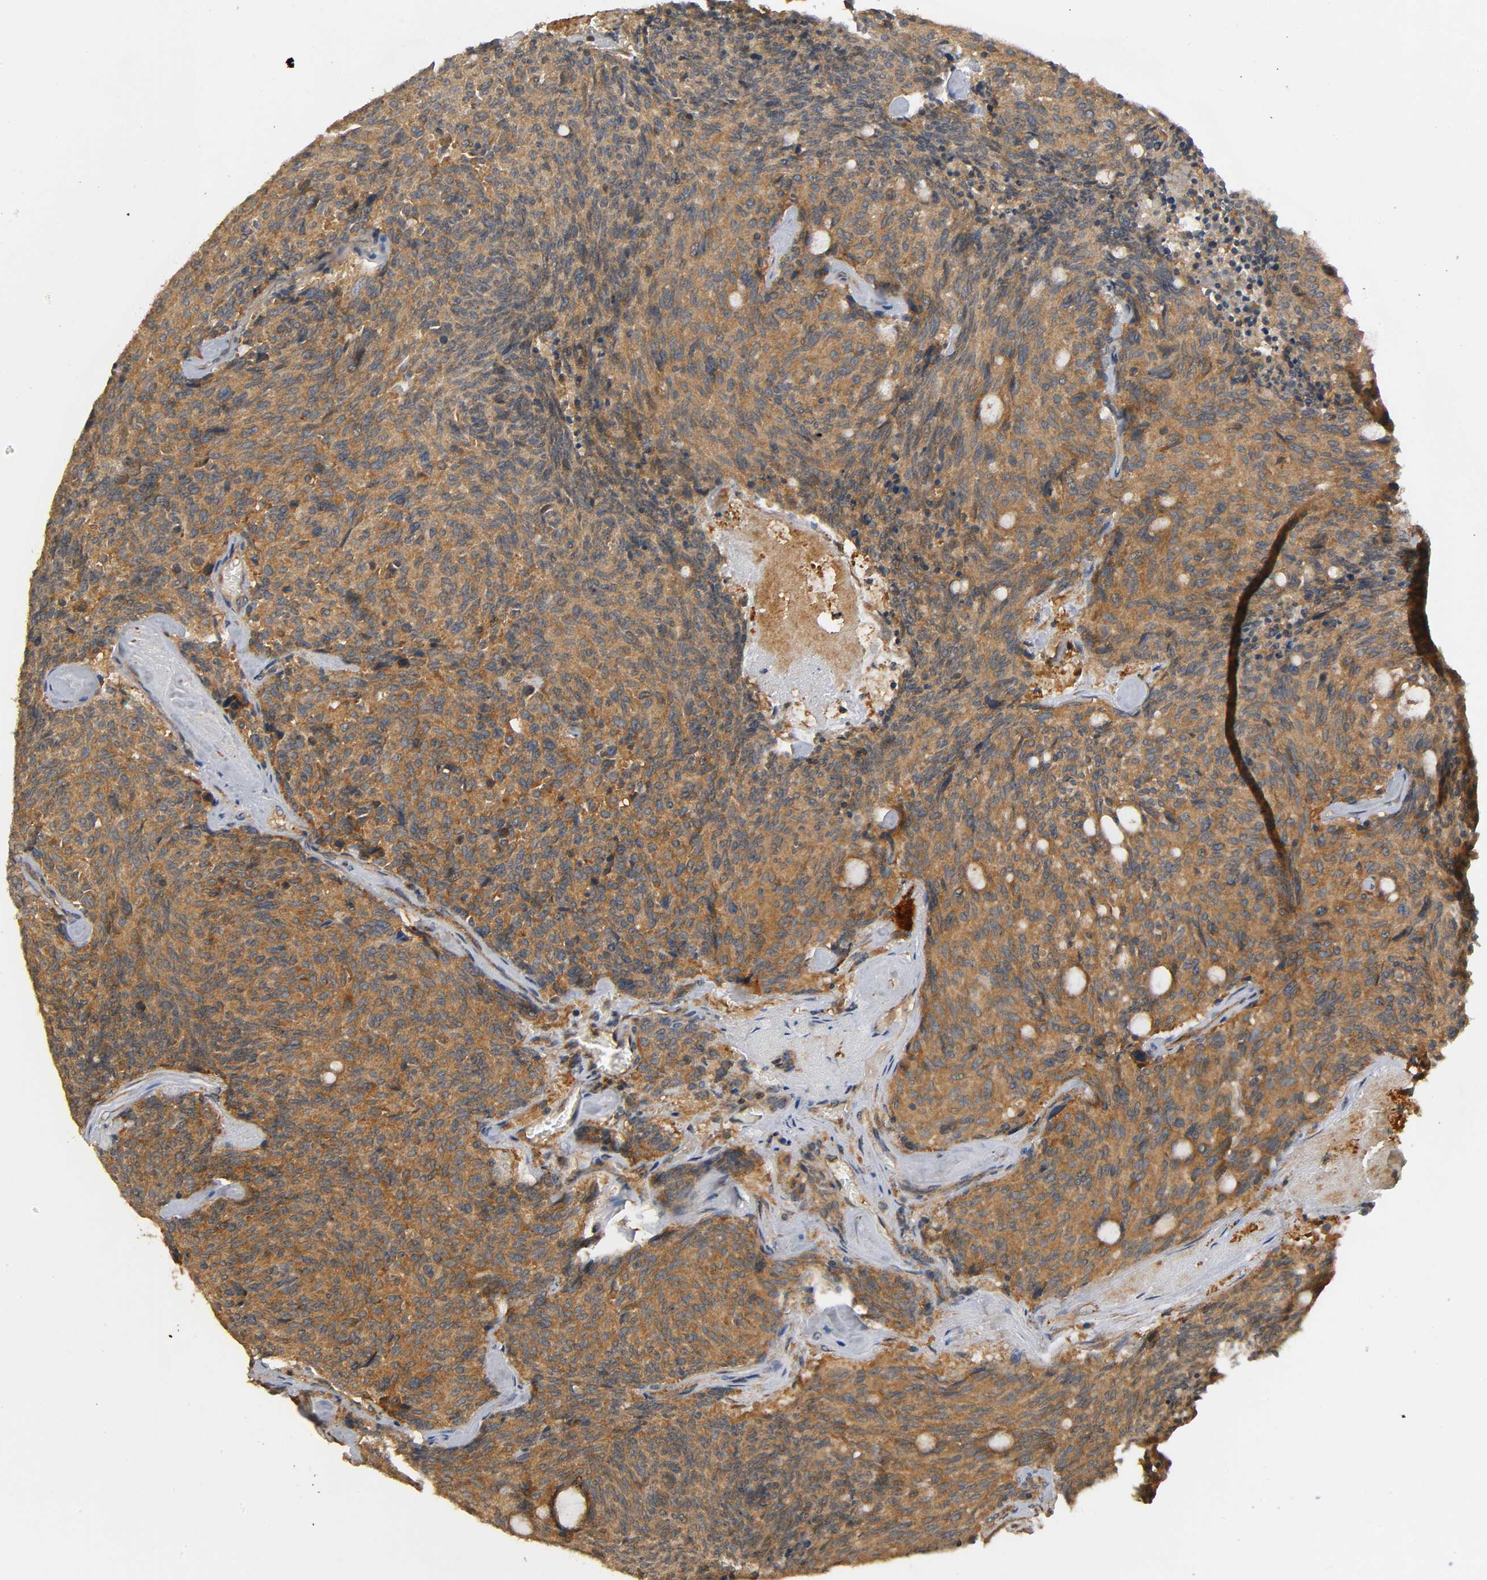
{"staining": {"intensity": "moderate", "quantity": ">75%", "location": "cytoplasmic/membranous"}, "tissue": "carcinoid", "cell_type": "Tumor cells", "image_type": "cancer", "snomed": [{"axis": "morphology", "description": "Carcinoid, malignant, NOS"}, {"axis": "topography", "description": "Pancreas"}], "caption": "Human carcinoid stained with a brown dye displays moderate cytoplasmic/membranous positive staining in about >75% of tumor cells.", "gene": "IKBKB", "patient": {"sex": "female", "age": 54}}